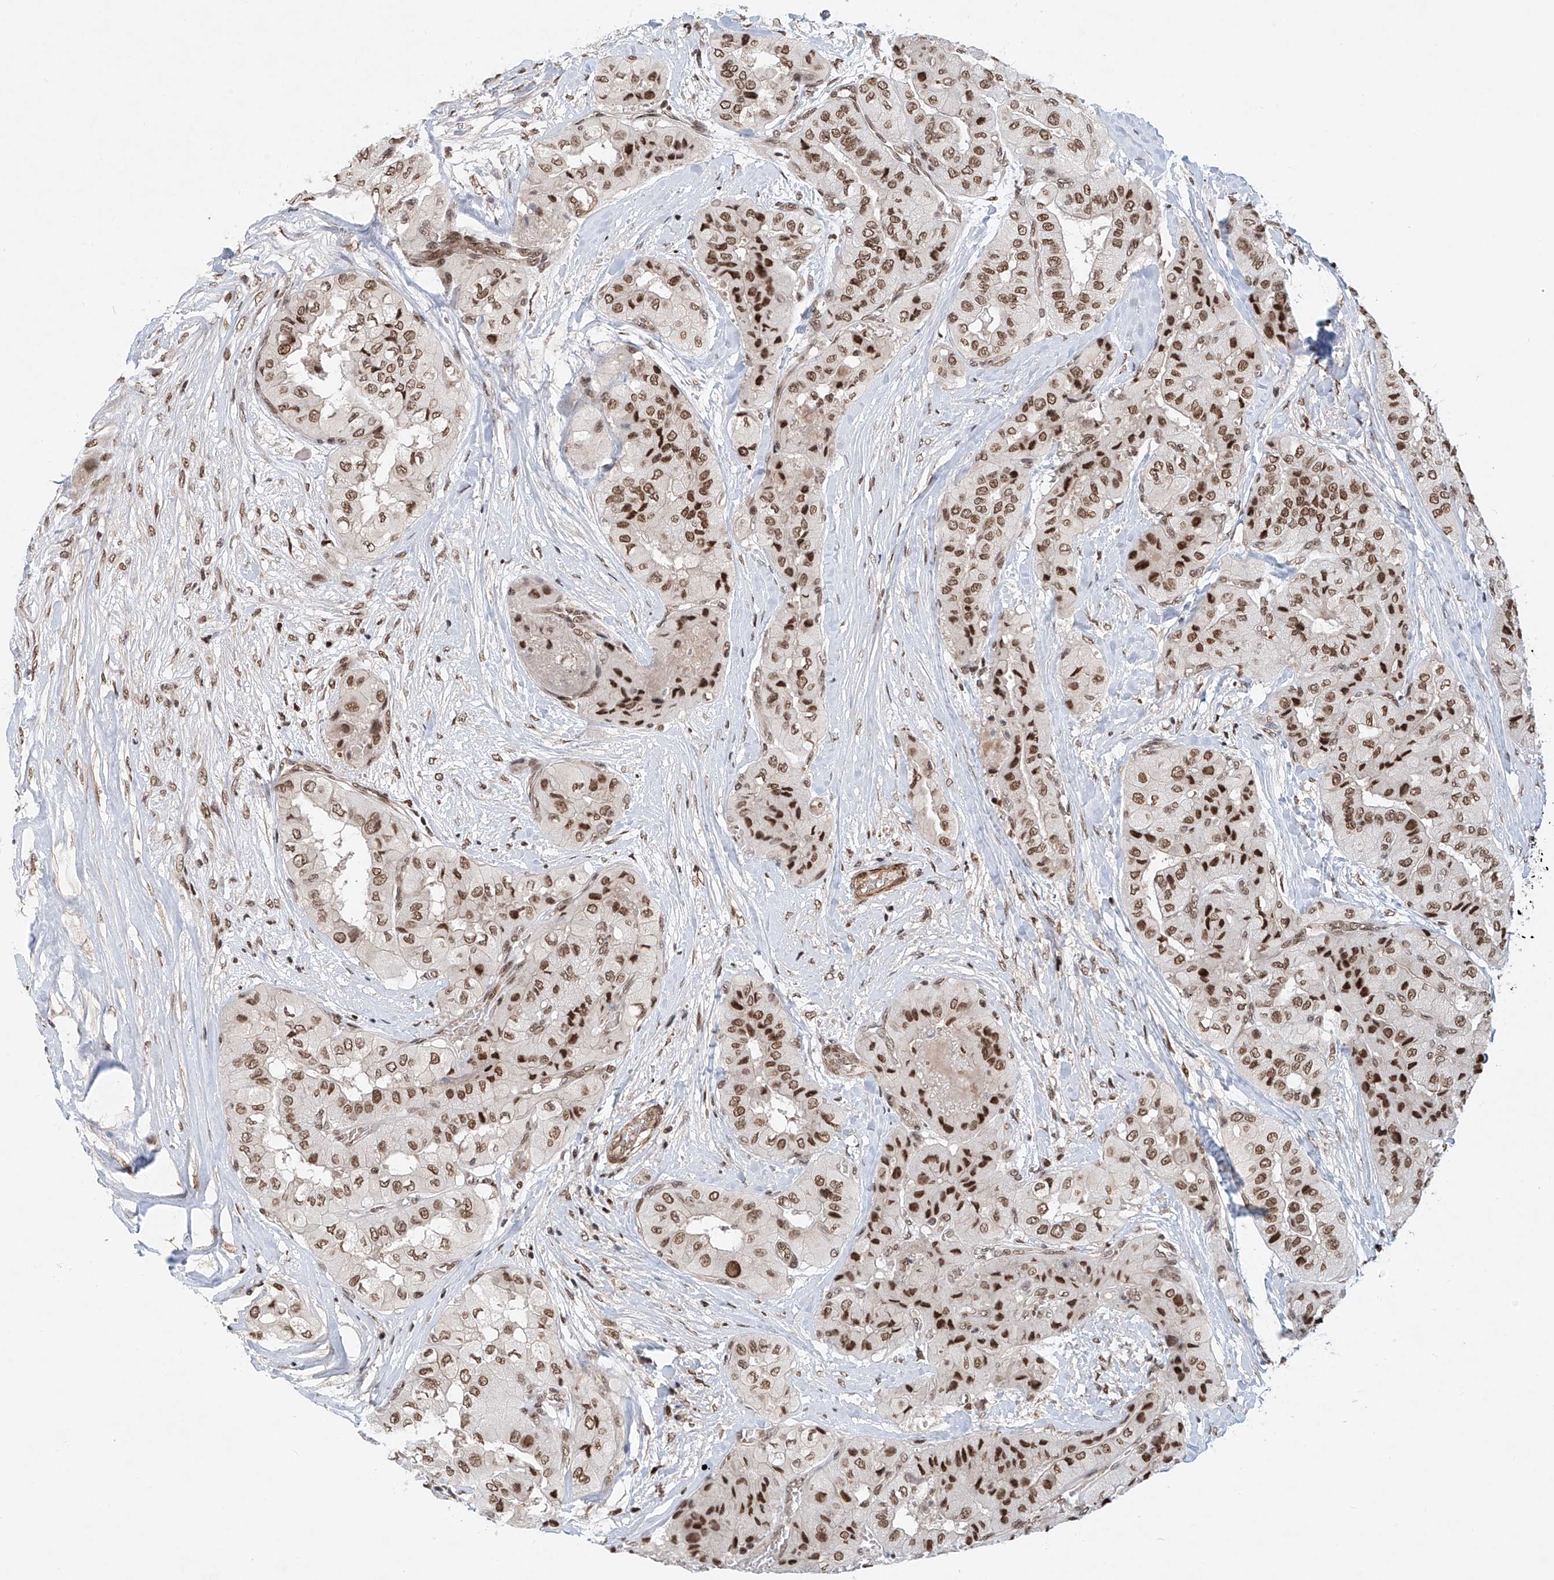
{"staining": {"intensity": "moderate", "quantity": ">75%", "location": "nuclear"}, "tissue": "thyroid cancer", "cell_type": "Tumor cells", "image_type": "cancer", "snomed": [{"axis": "morphology", "description": "Papillary adenocarcinoma, NOS"}, {"axis": "topography", "description": "Thyroid gland"}], "caption": "A micrograph of human papillary adenocarcinoma (thyroid) stained for a protein shows moderate nuclear brown staining in tumor cells.", "gene": "ZNF470", "patient": {"sex": "female", "age": 59}}